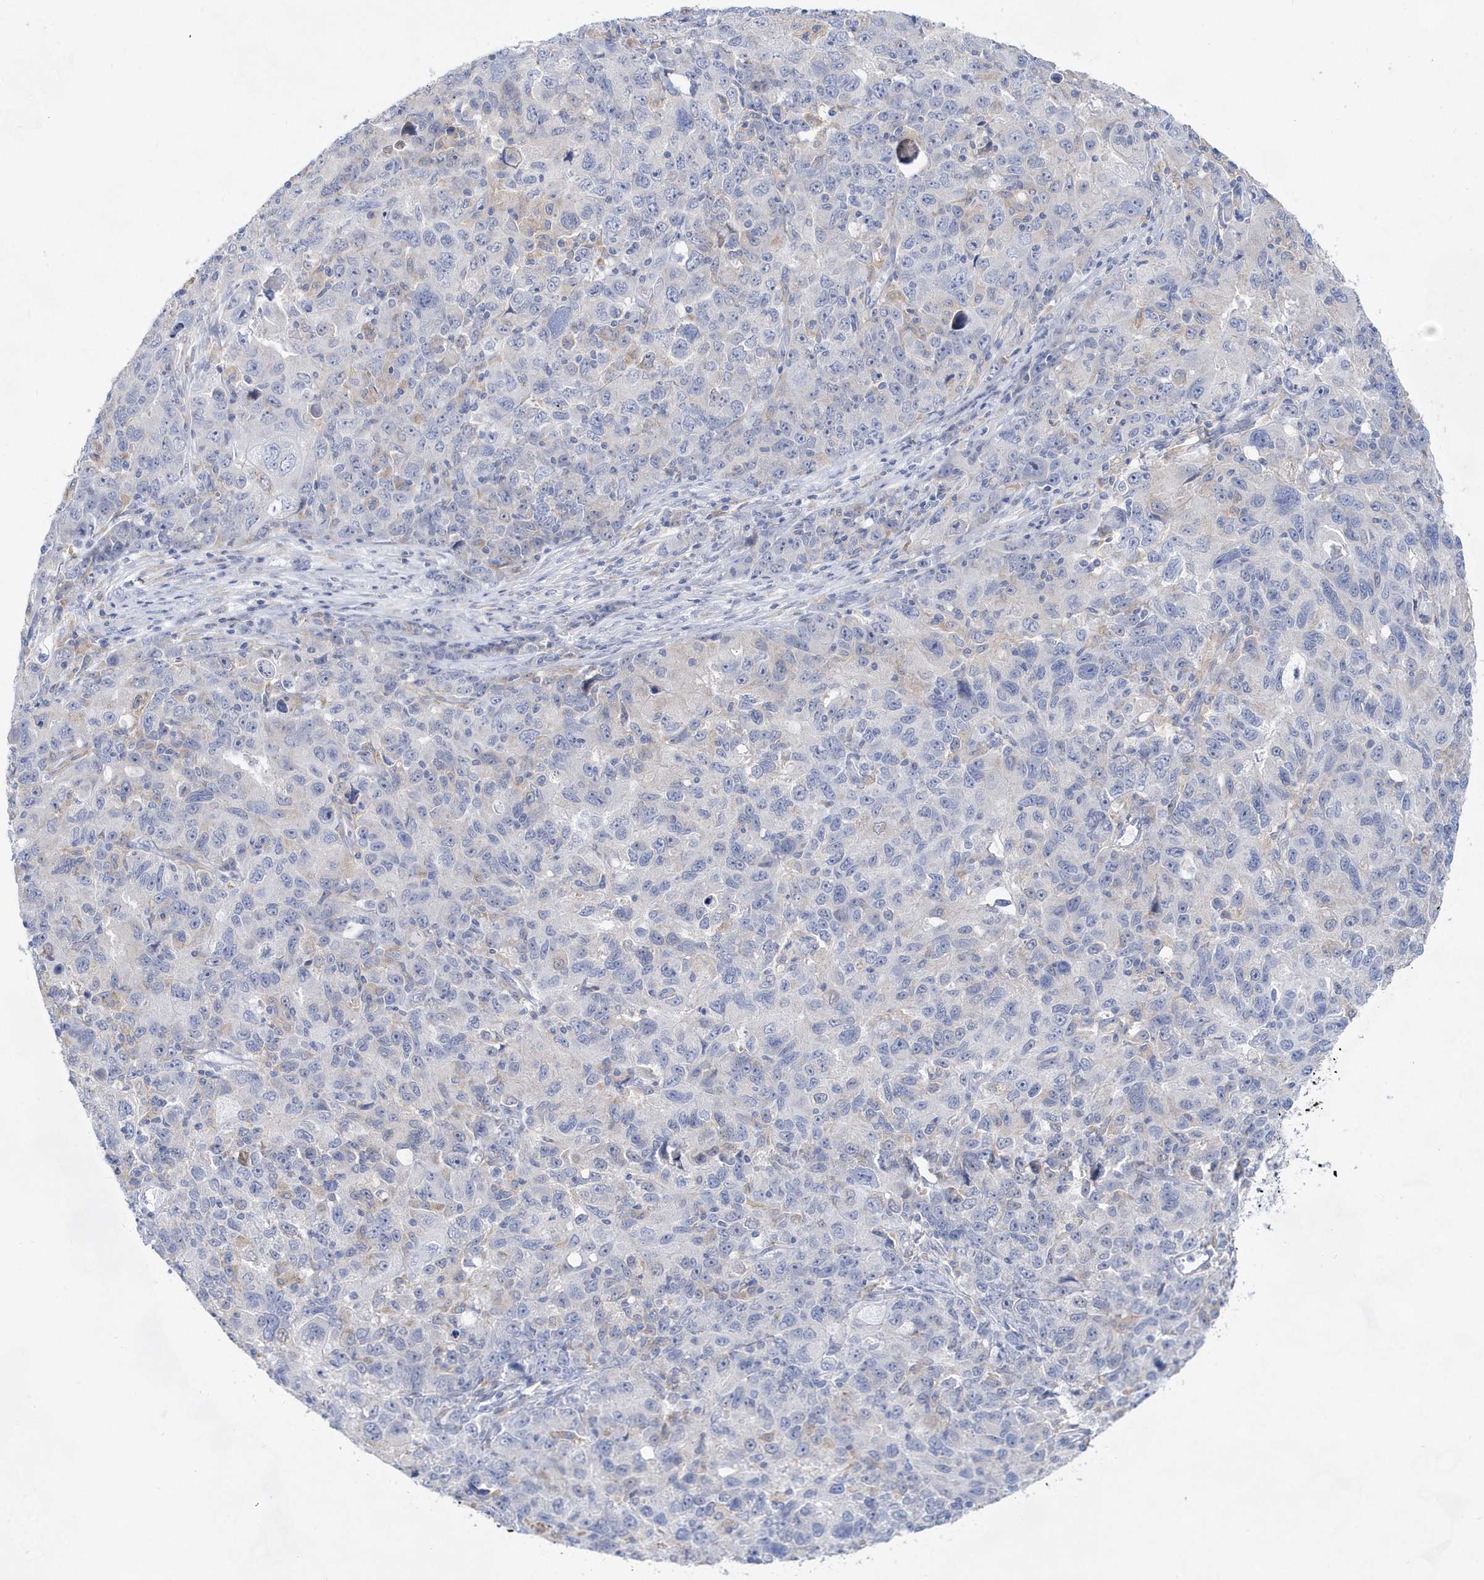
{"staining": {"intensity": "negative", "quantity": "none", "location": "none"}, "tissue": "ovarian cancer", "cell_type": "Tumor cells", "image_type": "cancer", "snomed": [{"axis": "morphology", "description": "Carcinoma, endometroid"}, {"axis": "topography", "description": "Ovary"}], "caption": "A photomicrograph of human endometroid carcinoma (ovarian) is negative for staining in tumor cells. Nuclei are stained in blue.", "gene": "BDH2", "patient": {"sex": "female", "age": 42}}